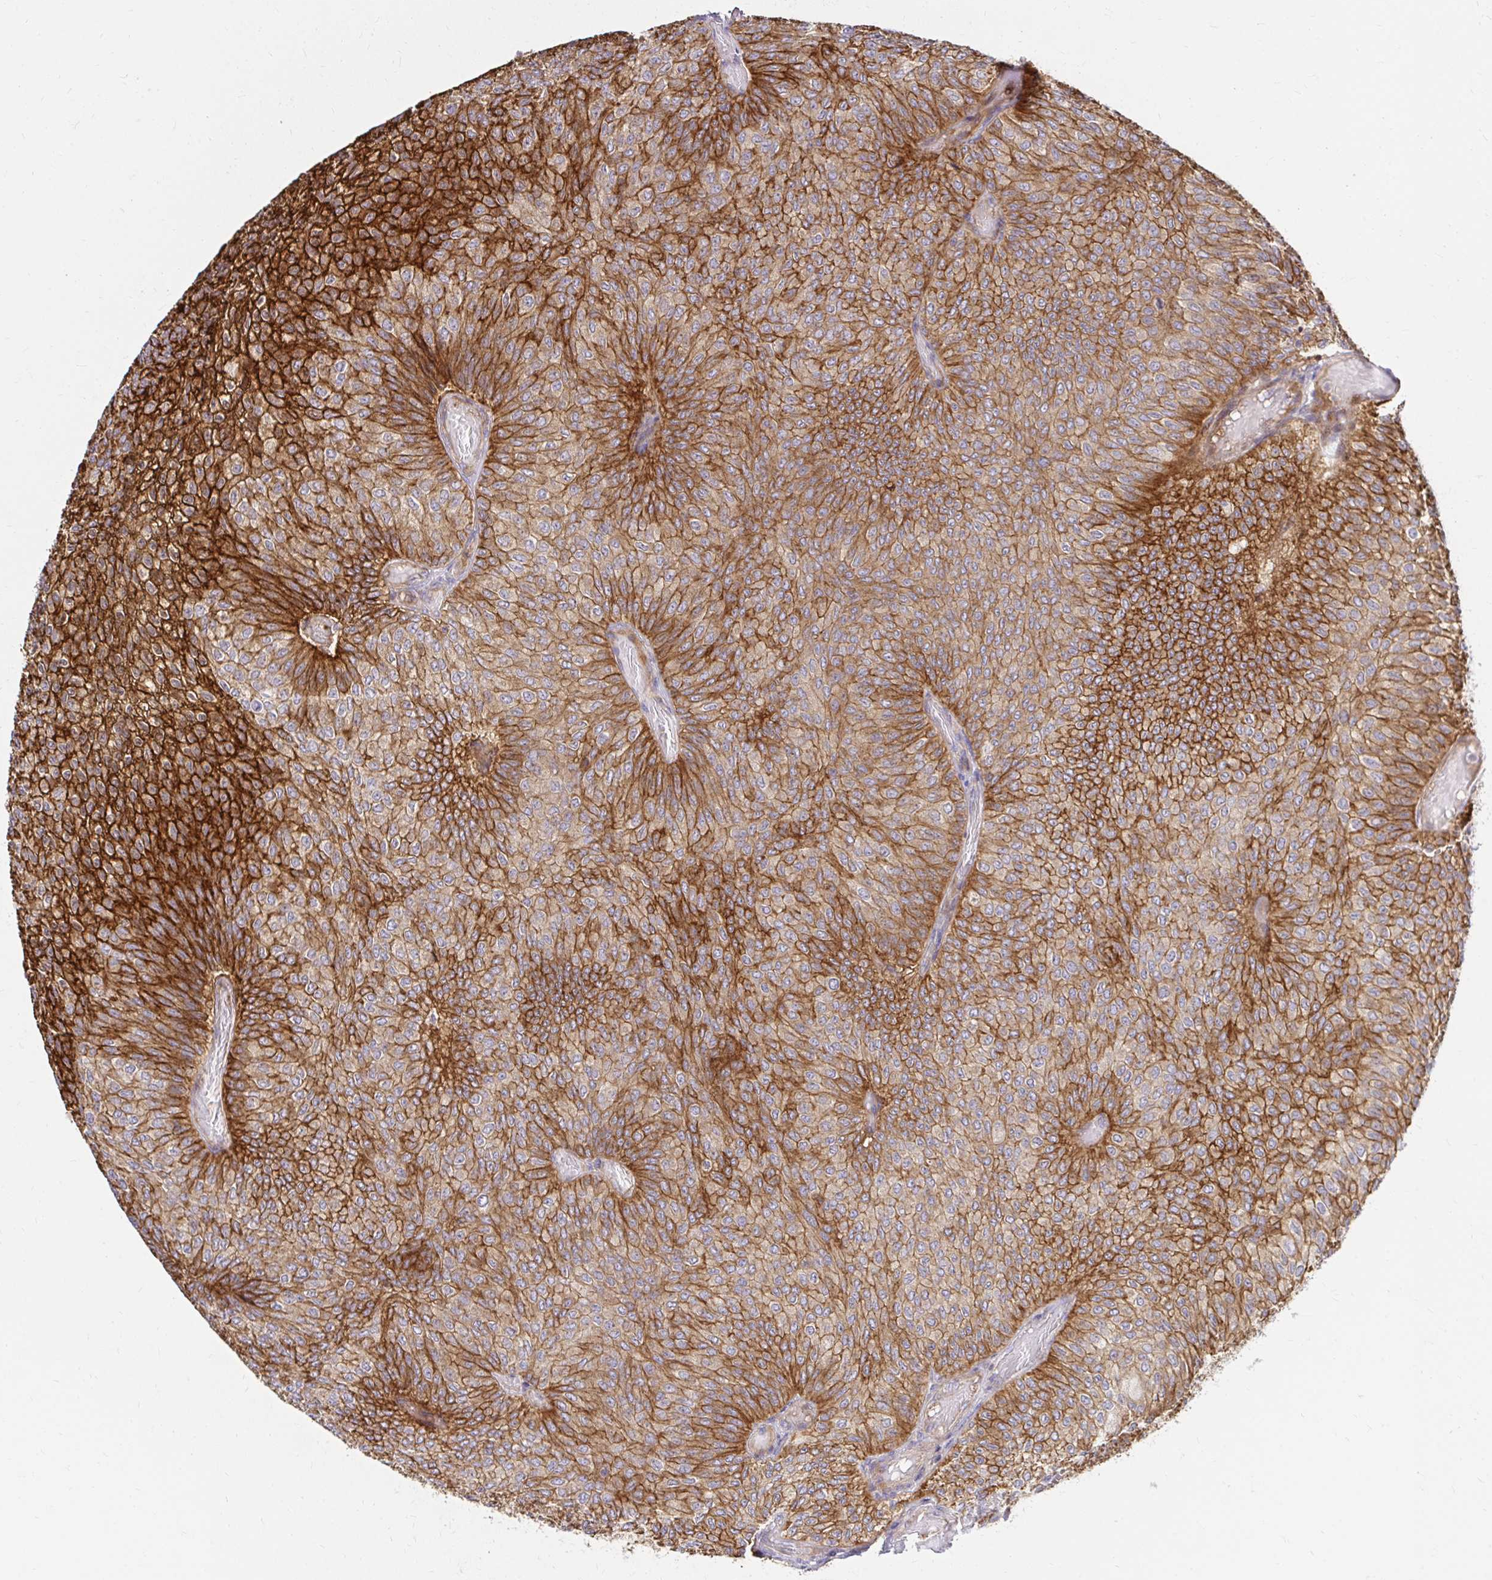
{"staining": {"intensity": "strong", "quantity": "25%-75%", "location": "cytoplasmic/membranous"}, "tissue": "urothelial cancer", "cell_type": "Tumor cells", "image_type": "cancer", "snomed": [{"axis": "morphology", "description": "Urothelial carcinoma, Low grade"}, {"axis": "topography", "description": "Urinary bladder"}], "caption": "Protein expression by IHC shows strong cytoplasmic/membranous positivity in about 25%-75% of tumor cells in low-grade urothelial carcinoma. Ihc stains the protein of interest in brown and the nuclei are stained blue.", "gene": "ITGA2", "patient": {"sex": "male", "age": 78}}